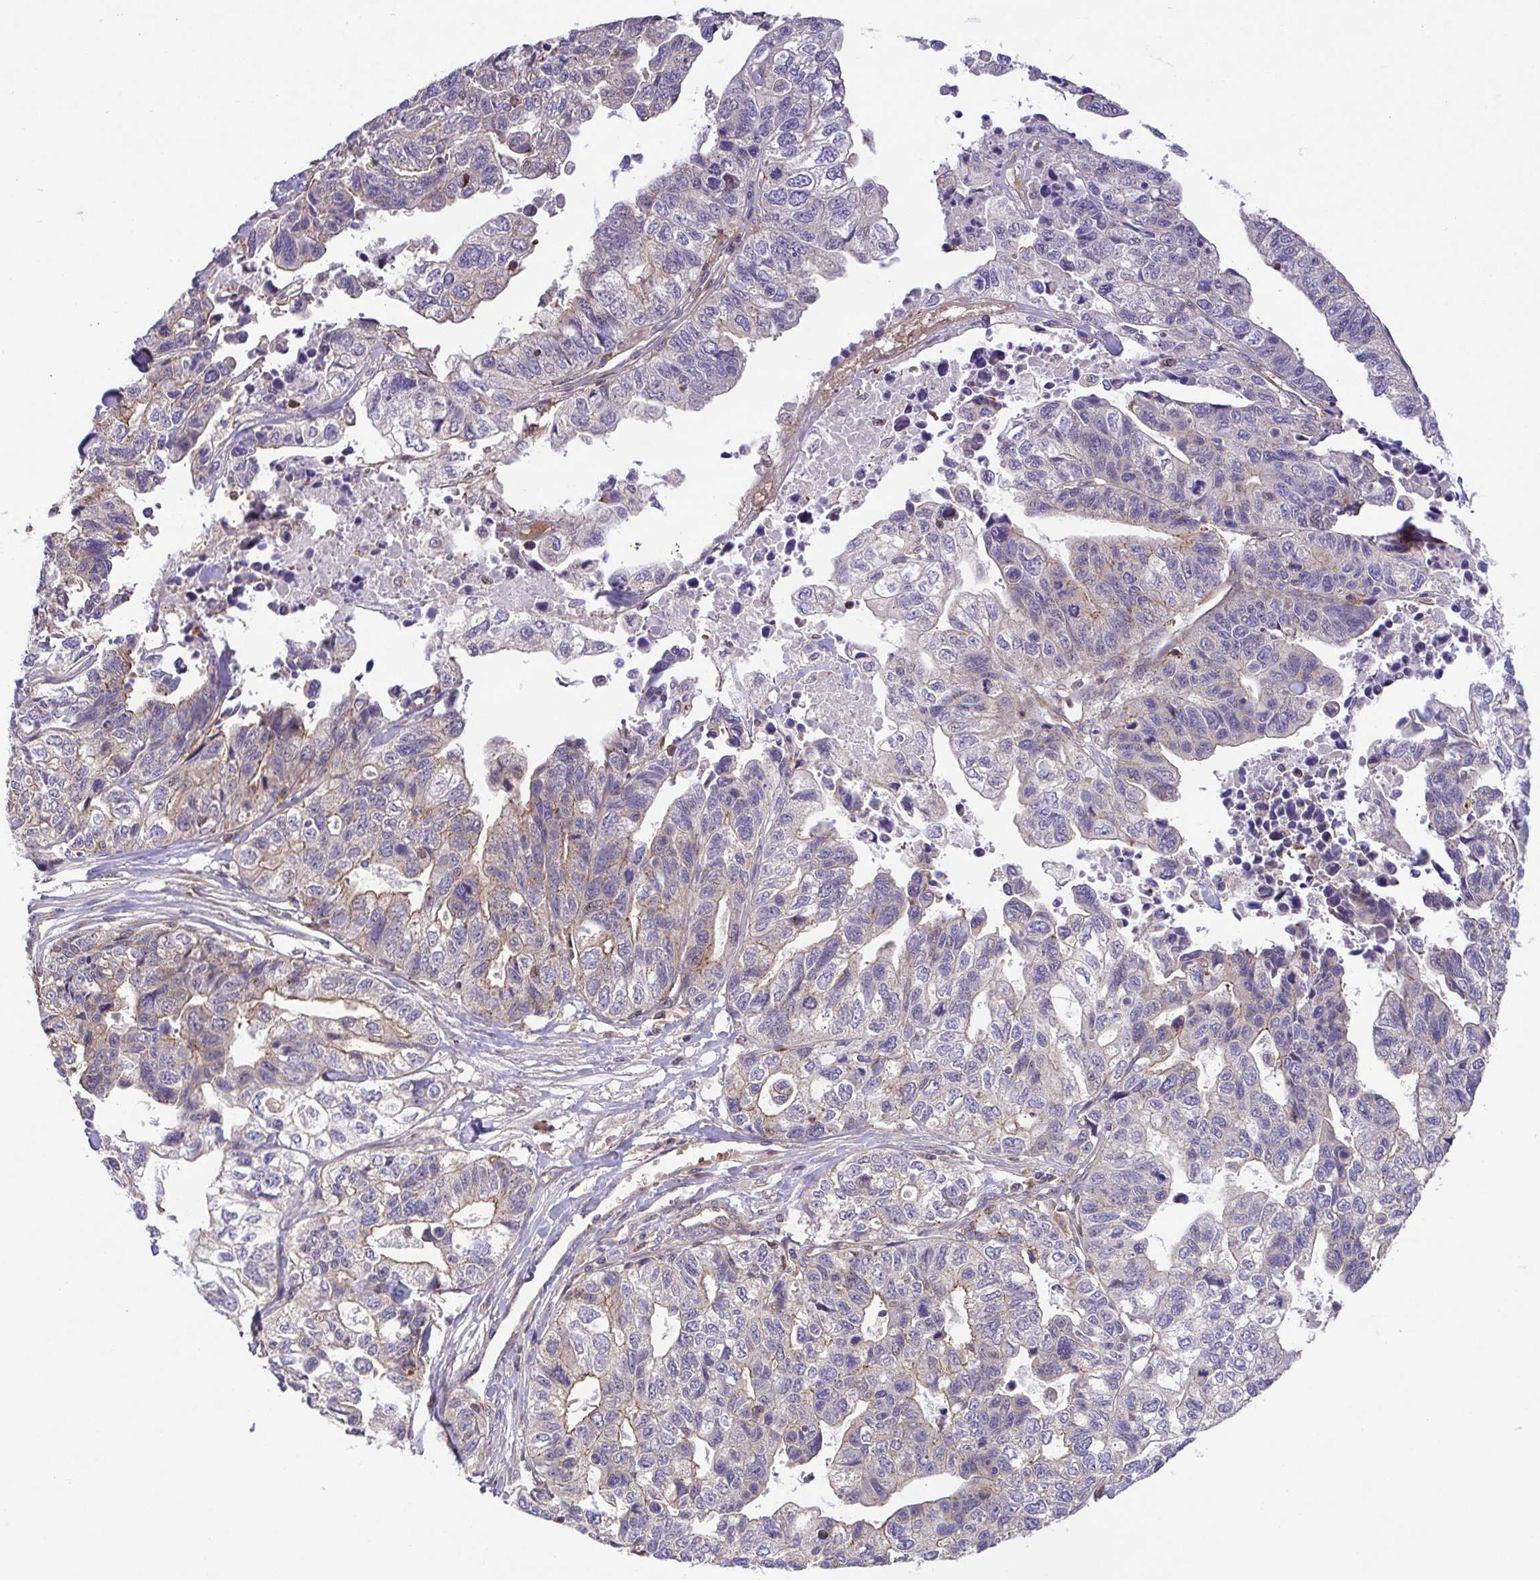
{"staining": {"intensity": "weak", "quantity": "<25%", "location": "cytoplasmic/membranous"}, "tissue": "stomach cancer", "cell_type": "Tumor cells", "image_type": "cancer", "snomed": [{"axis": "morphology", "description": "Adenocarcinoma, NOS"}, {"axis": "topography", "description": "Stomach, upper"}], "caption": "Immunohistochemistry (IHC) micrograph of adenocarcinoma (stomach) stained for a protein (brown), which shows no staining in tumor cells.", "gene": "IDE", "patient": {"sex": "female", "age": 67}}